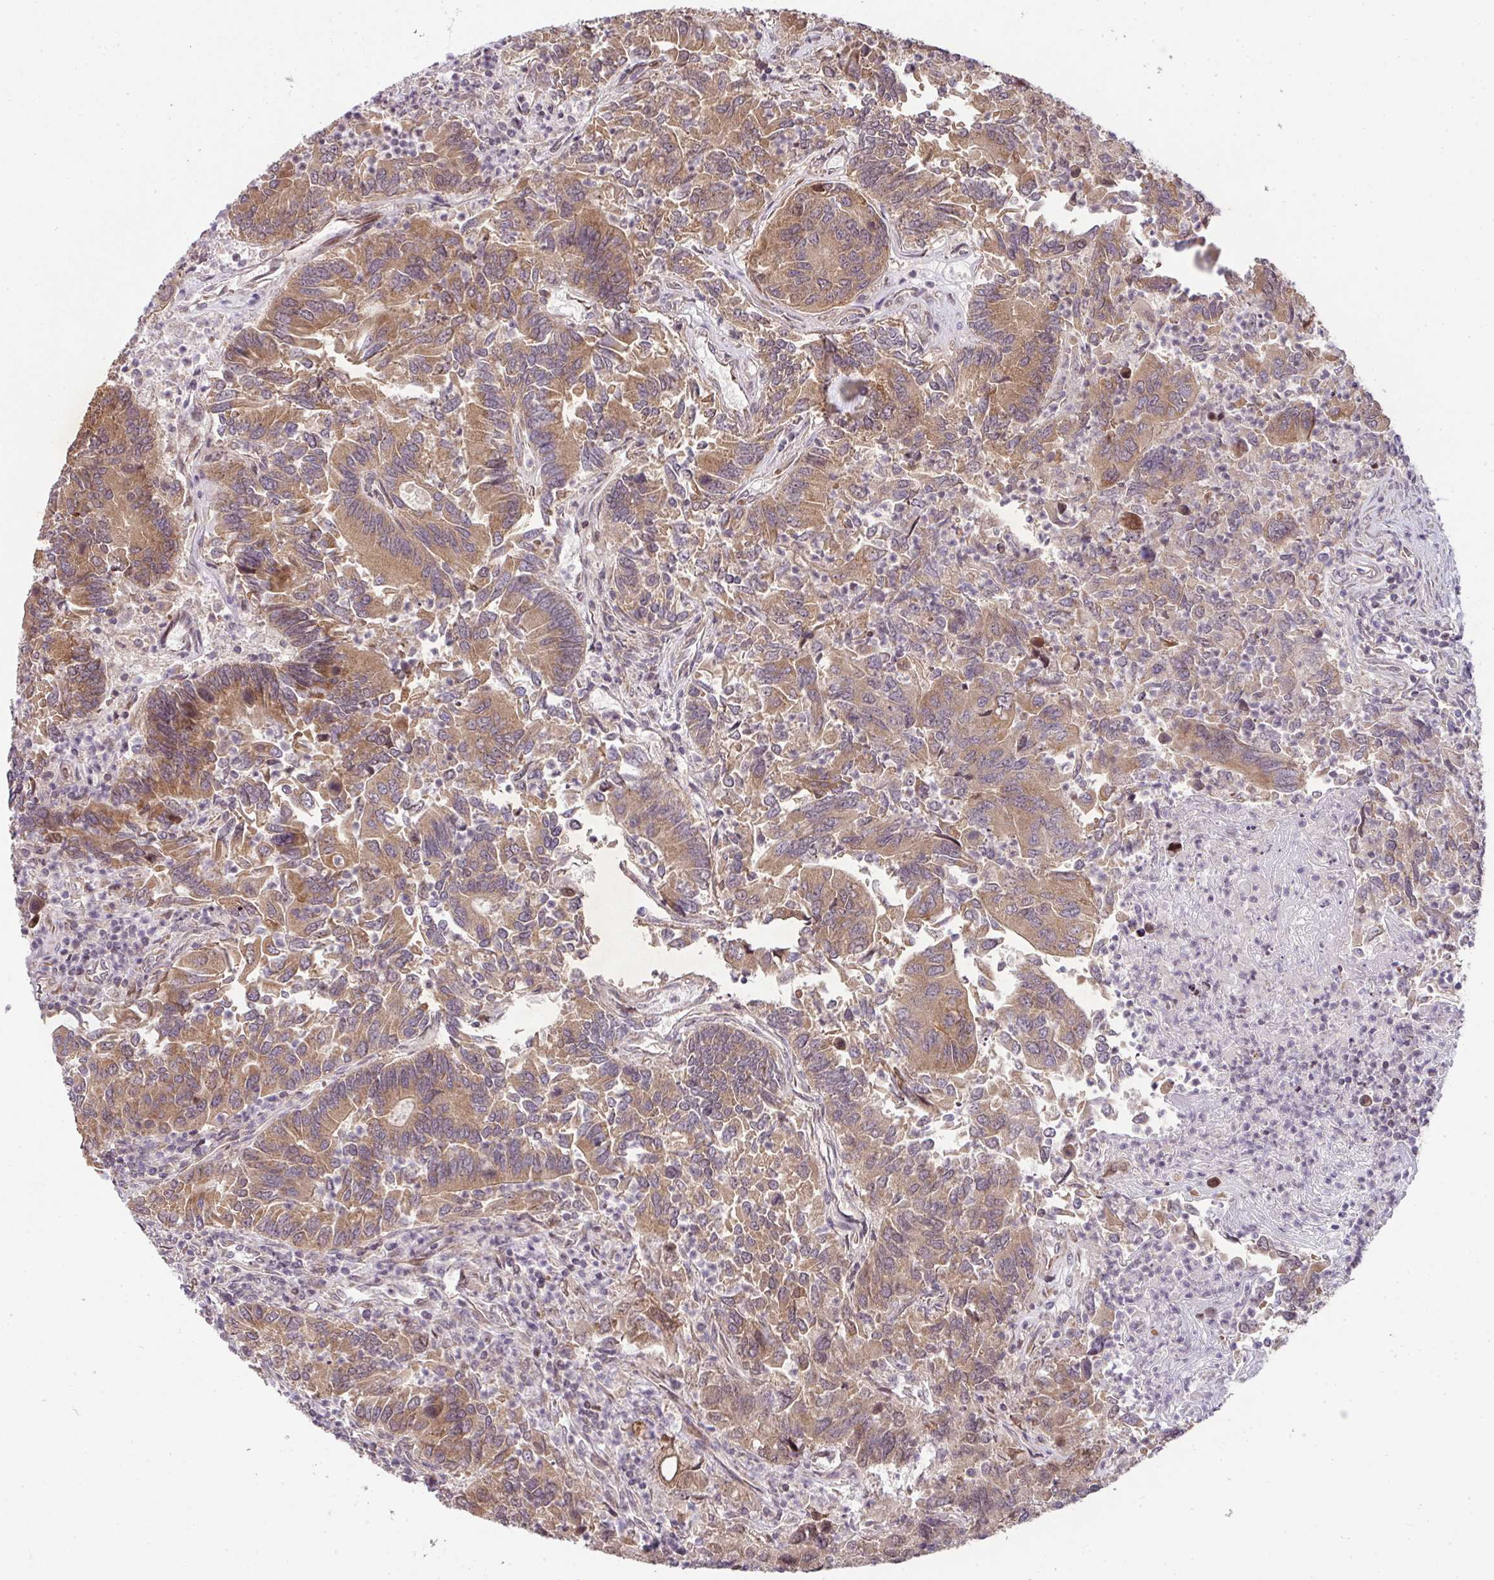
{"staining": {"intensity": "moderate", "quantity": ">75%", "location": "cytoplasmic/membranous"}, "tissue": "colorectal cancer", "cell_type": "Tumor cells", "image_type": "cancer", "snomed": [{"axis": "morphology", "description": "Adenocarcinoma, NOS"}, {"axis": "topography", "description": "Colon"}], "caption": "Tumor cells reveal moderate cytoplasmic/membranous positivity in about >75% of cells in colorectal cancer. The protein is stained brown, and the nuclei are stained in blue (DAB IHC with brightfield microscopy, high magnification).", "gene": "PLK1", "patient": {"sex": "female", "age": 67}}